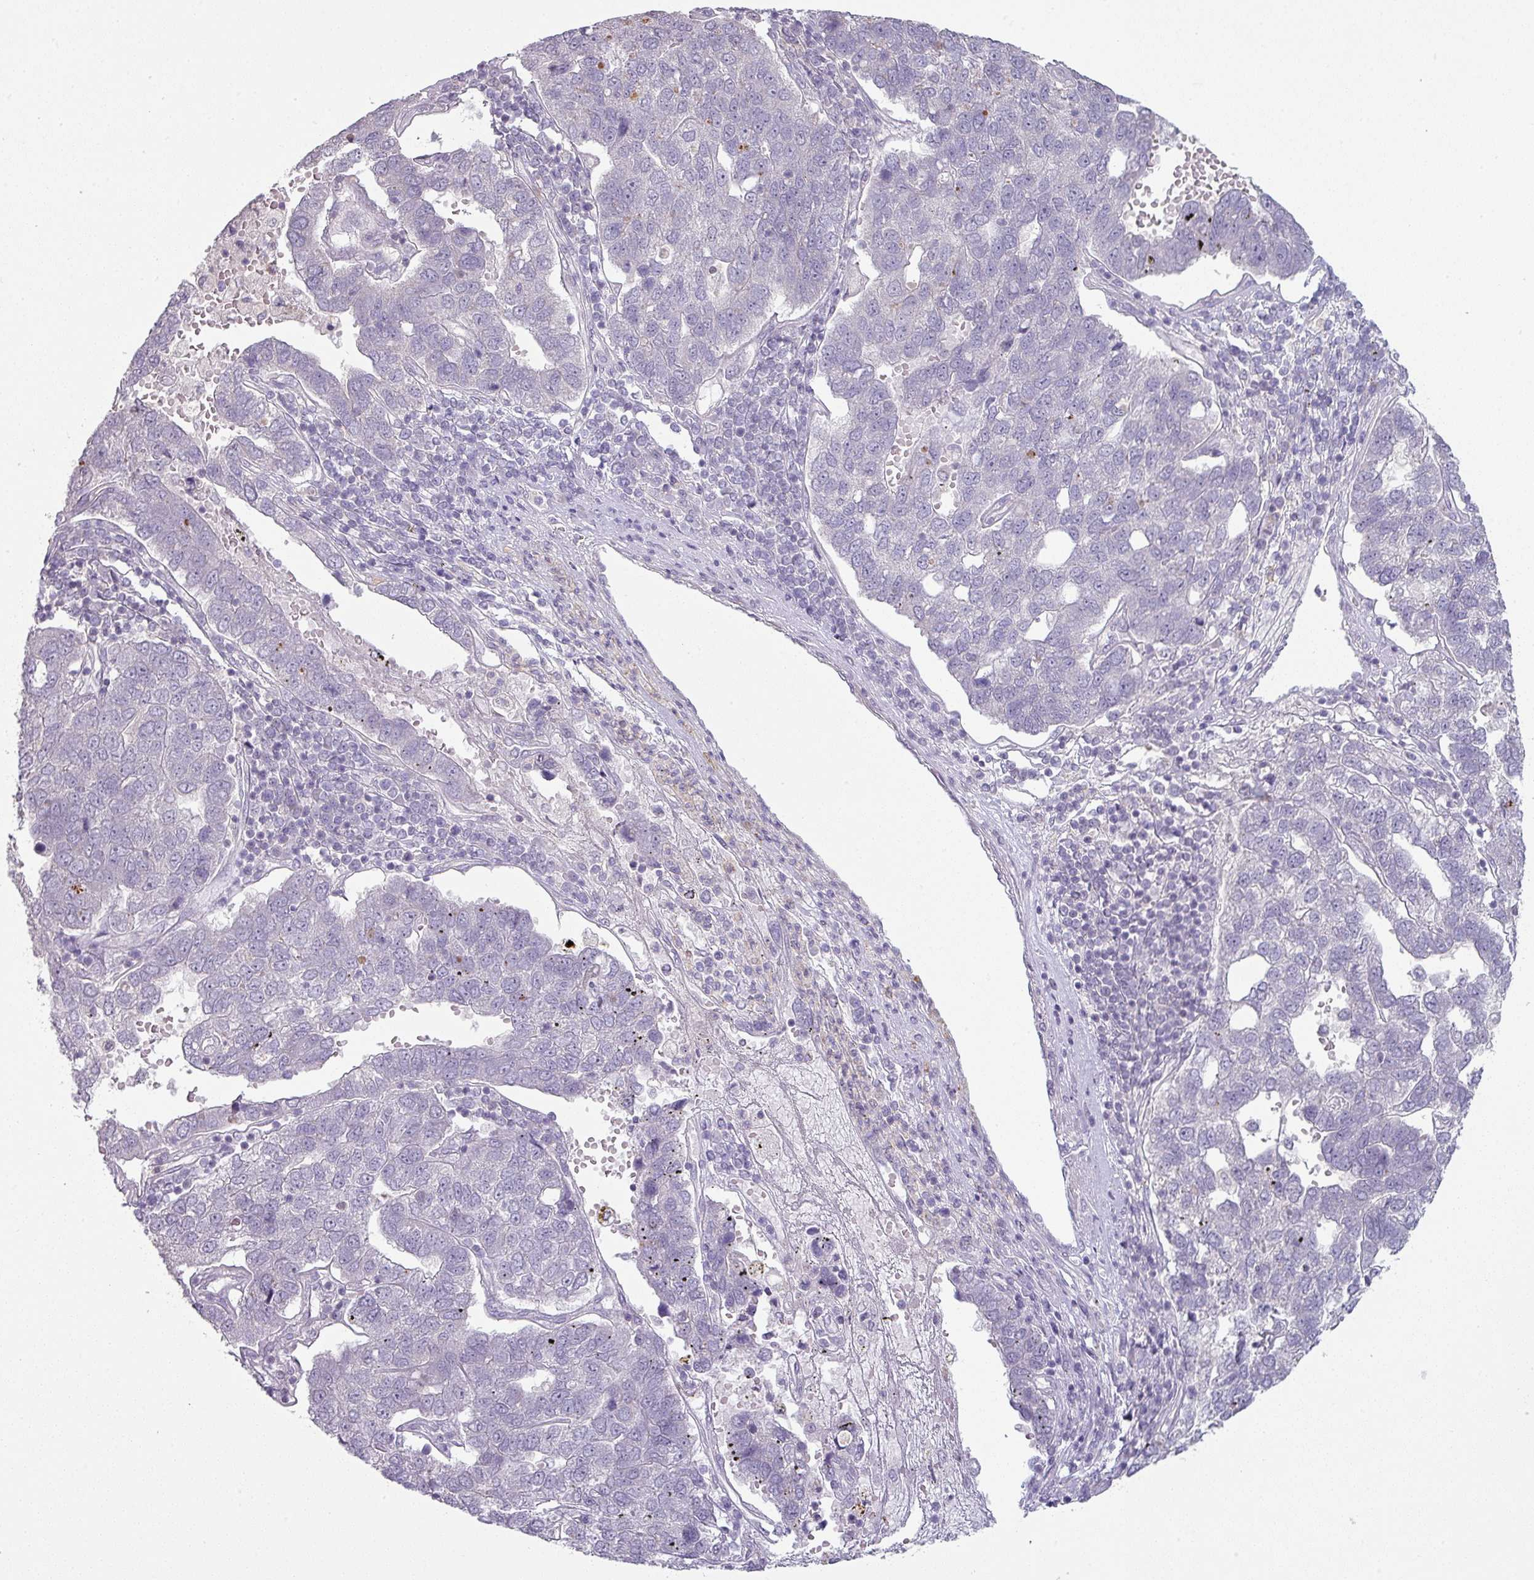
{"staining": {"intensity": "negative", "quantity": "none", "location": "none"}, "tissue": "pancreatic cancer", "cell_type": "Tumor cells", "image_type": "cancer", "snomed": [{"axis": "morphology", "description": "Adenocarcinoma, NOS"}, {"axis": "topography", "description": "Pancreas"}], "caption": "Adenocarcinoma (pancreatic) stained for a protein using IHC displays no positivity tumor cells.", "gene": "MAGEC3", "patient": {"sex": "female", "age": 61}}